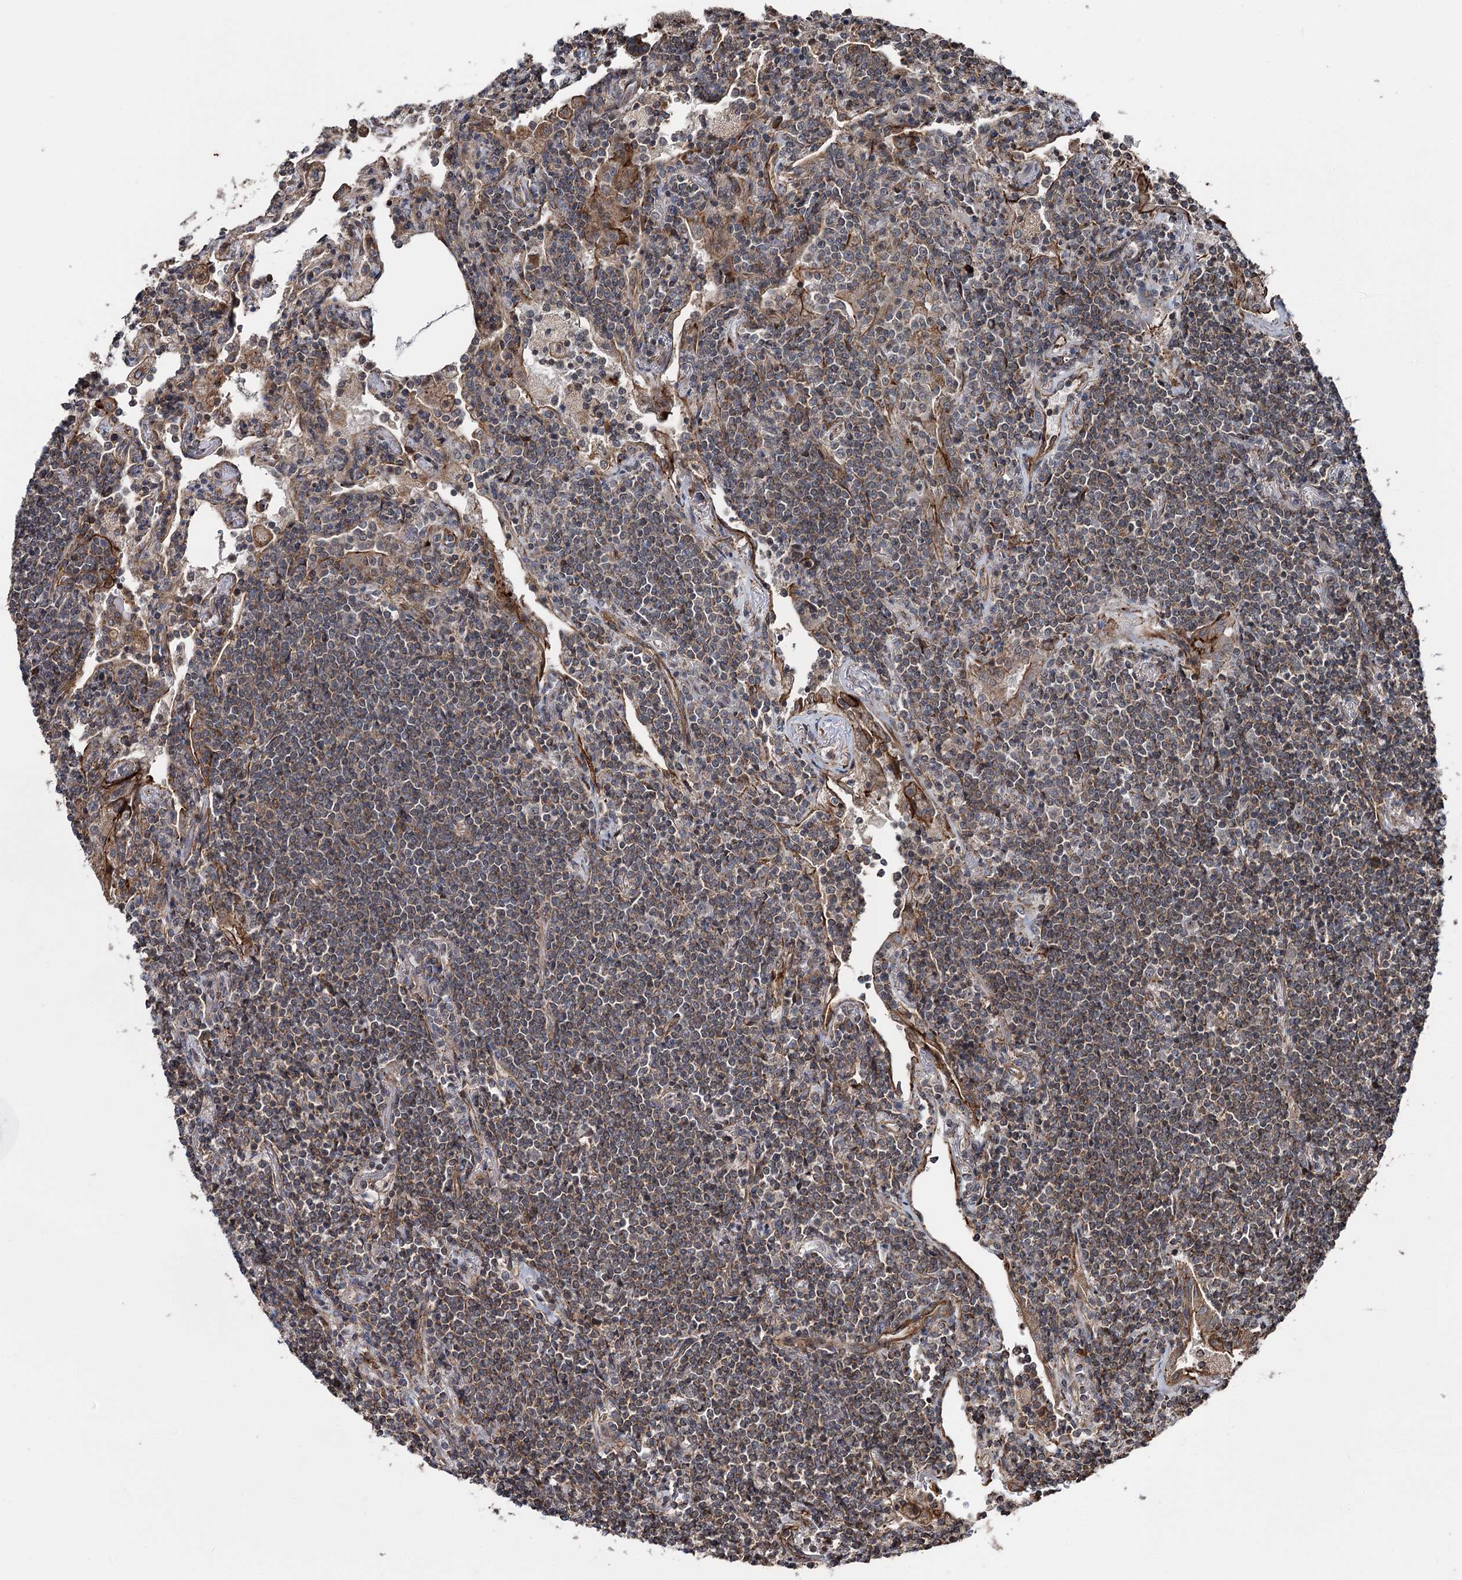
{"staining": {"intensity": "weak", "quantity": ">75%", "location": "cytoplasmic/membranous"}, "tissue": "lymphoma", "cell_type": "Tumor cells", "image_type": "cancer", "snomed": [{"axis": "morphology", "description": "Malignant lymphoma, non-Hodgkin's type, Low grade"}, {"axis": "topography", "description": "Lung"}], "caption": "Malignant lymphoma, non-Hodgkin's type (low-grade) tissue exhibits weak cytoplasmic/membranous staining in about >75% of tumor cells, visualized by immunohistochemistry. The protein is stained brown, and the nuclei are stained in blue (DAB (3,3'-diaminobenzidine) IHC with brightfield microscopy, high magnification).", "gene": "ITFG2", "patient": {"sex": "female", "age": 71}}